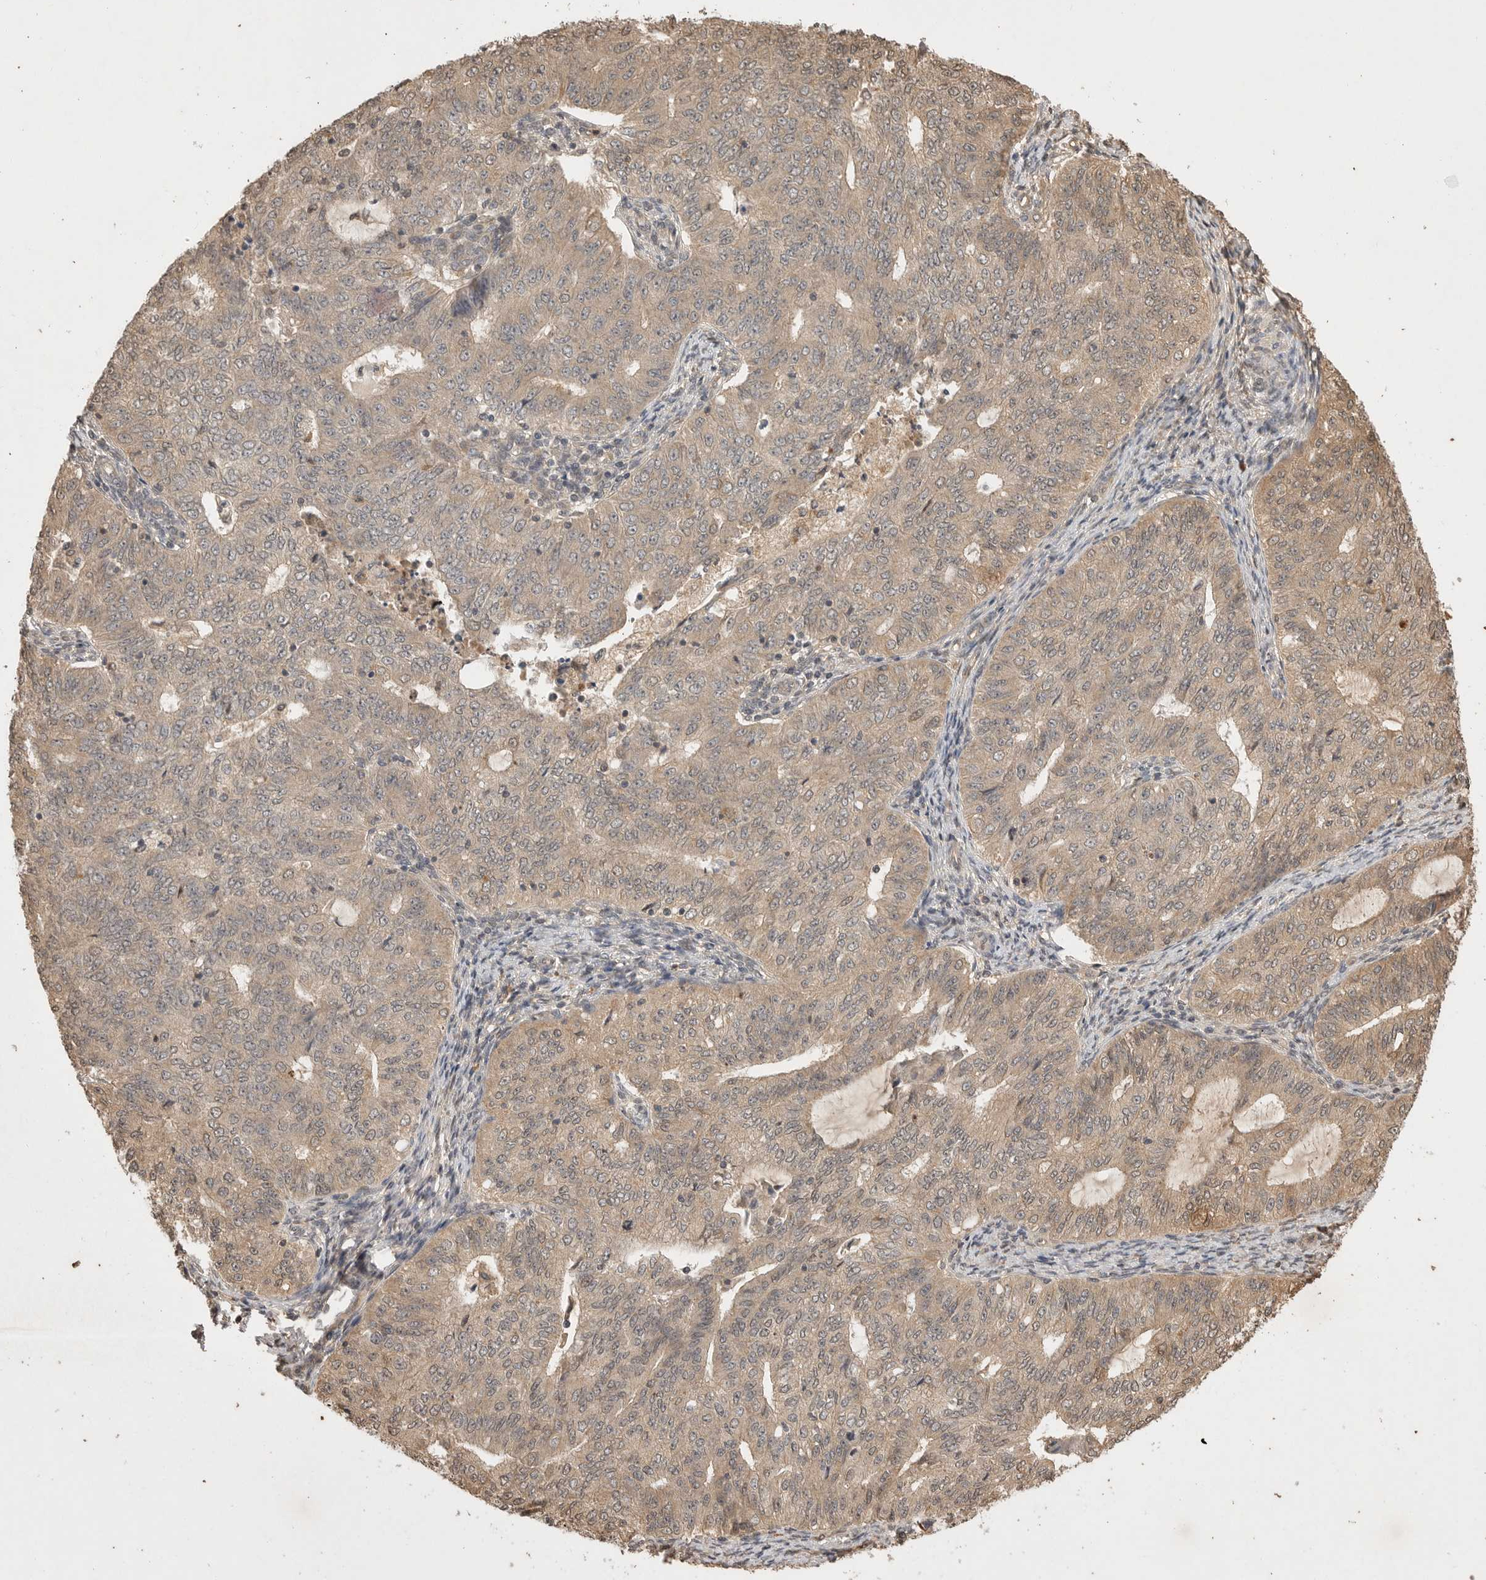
{"staining": {"intensity": "weak", "quantity": ">75%", "location": "cytoplasmic/membranous"}, "tissue": "endometrial cancer", "cell_type": "Tumor cells", "image_type": "cancer", "snomed": [{"axis": "morphology", "description": "Adenocarcinoma, NOS"}, {"axis": "topography", "description": "Endometrium"}], "caption": "Weak cytoplasmic/membranous positivity is seen in about >75% of tumor cells in adenocarcinoma (endometrial).", "gene": "PRMT3", "patient": {"sex": "female", "age": 32}}